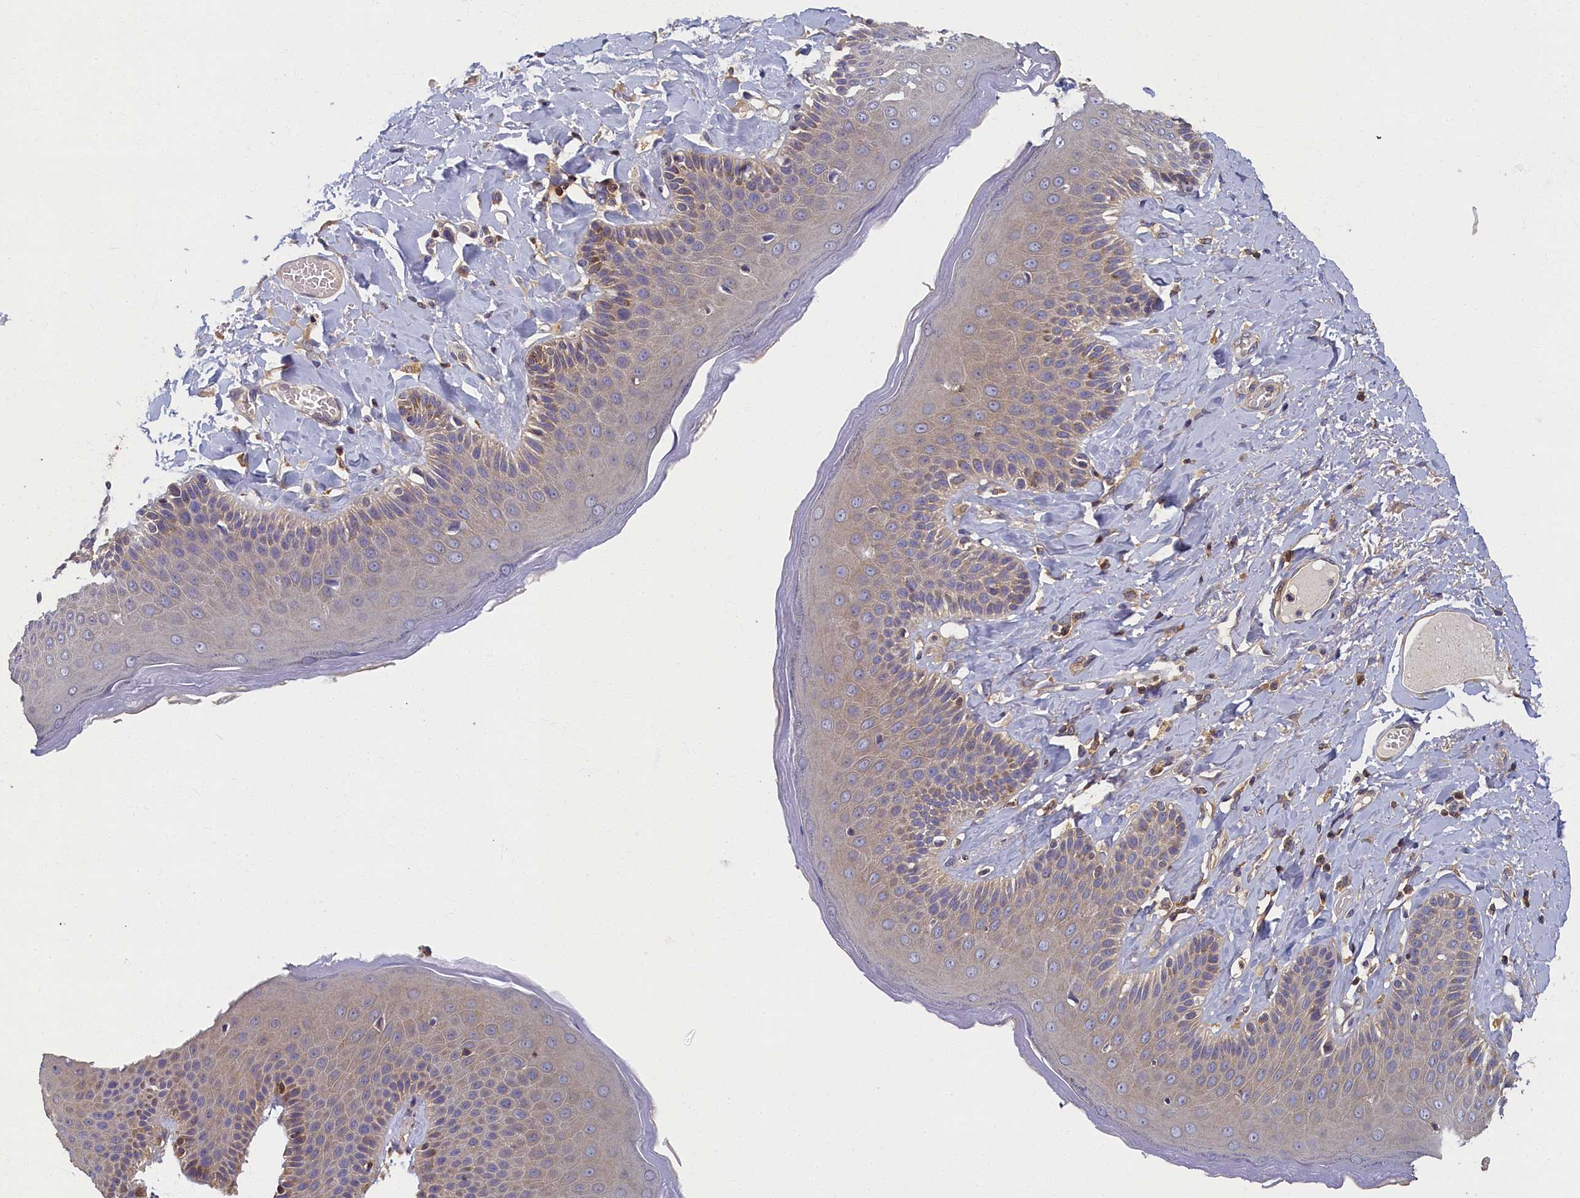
{"staining": {"intensity": "weak", "quantity": "<25%", "location": "cytoplasmic/membranous"}, "tissue": "skin", "cell_type": "Epidermal cells", "image_type": "normal", "snomed": [{"axis": "morphology", "description": "Normal tissue, NOS"}, {"axis": "topography", "description": "Anal"}], "caption": "Skin was stained to show a protein in brown. There is no significant expression in epidermal cells. (Stains: DAB (3,3'-diaminobenzidine) immunohistochemistry (IHC) with hematoxylin counter stain, Microscopy: brightfield microscopy at high magnification).", "gene": "TBCB", "patient": {"sex": "male", "age": 69}}